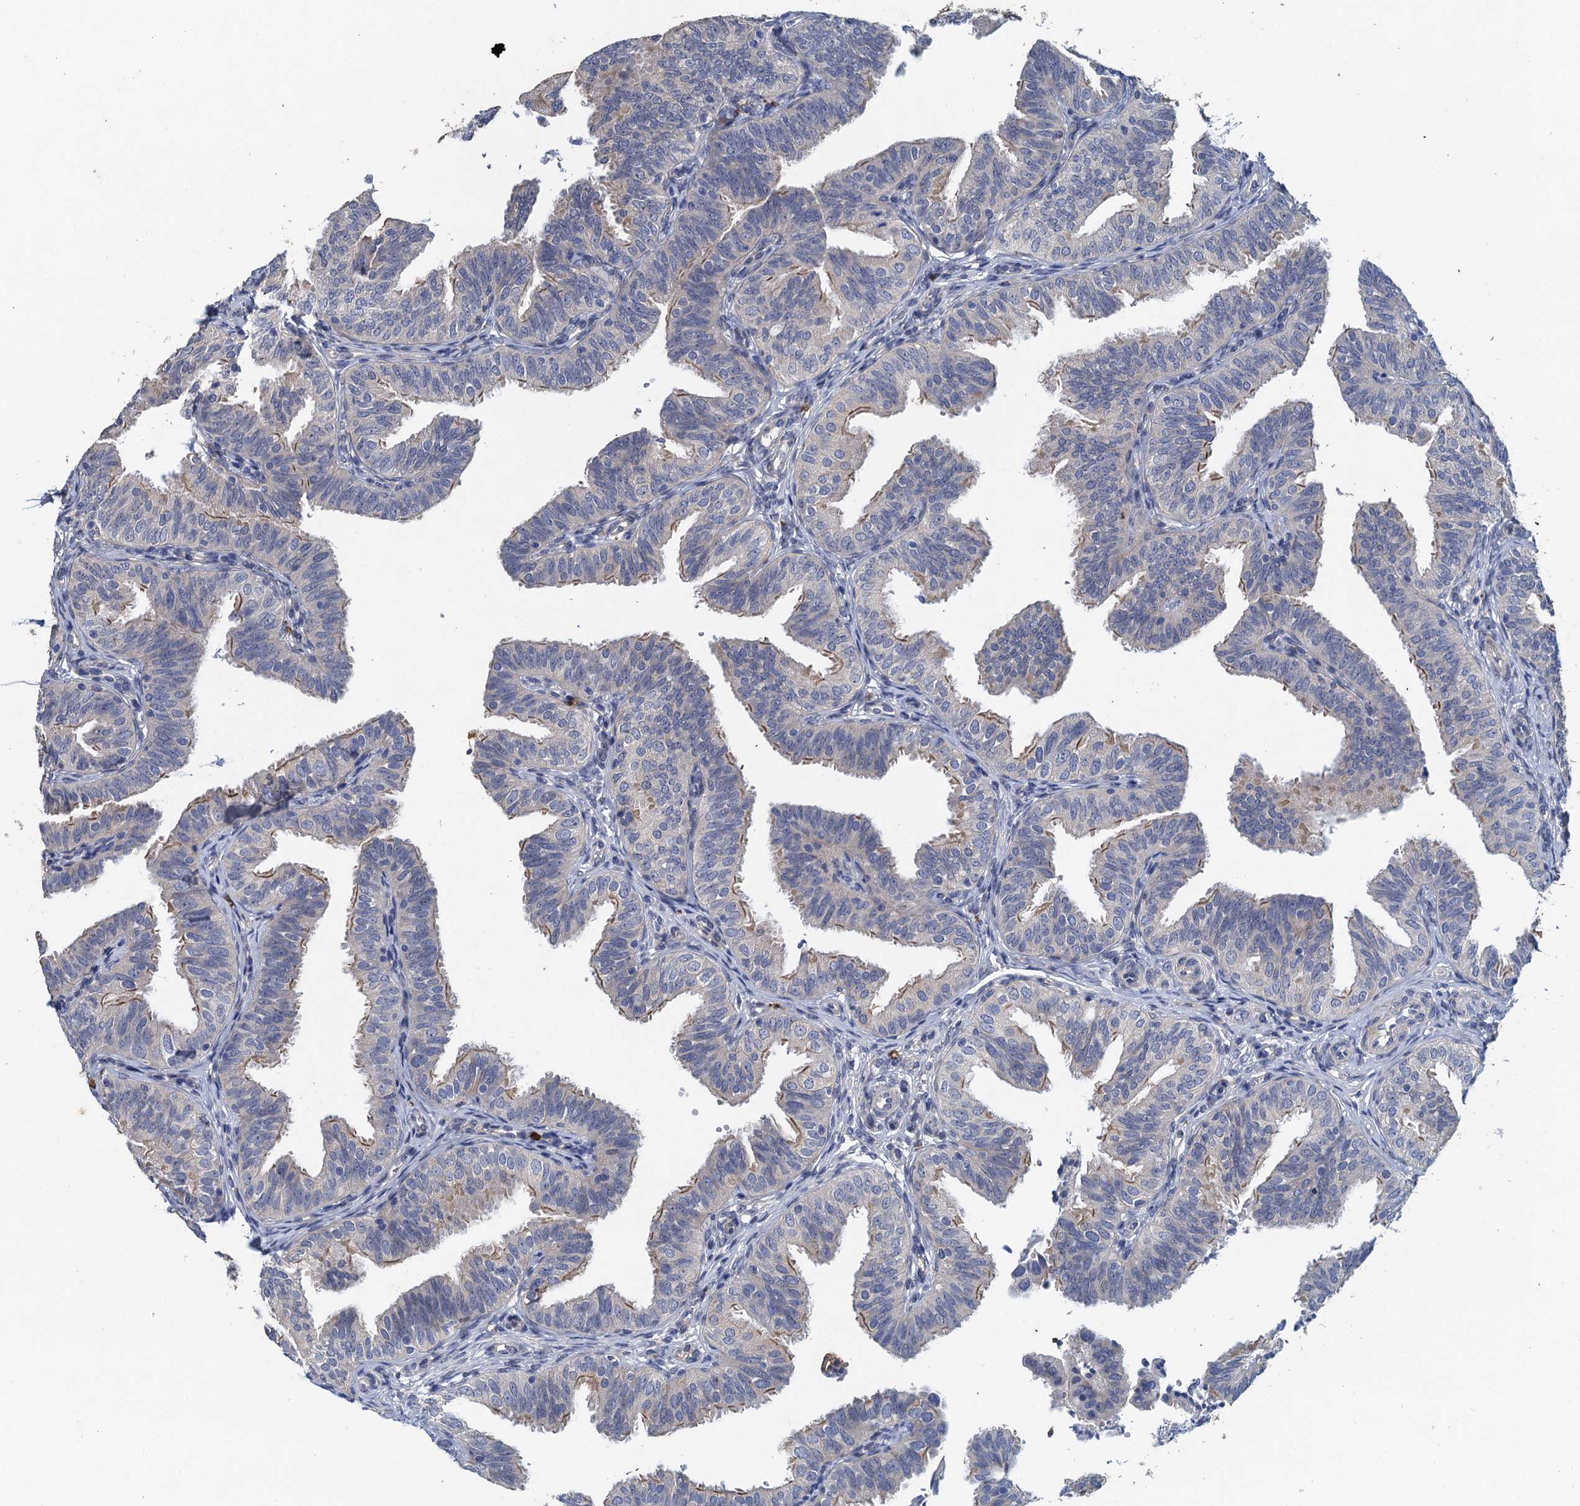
{"staining": {"intensity": "weak", "quantity": "<25%", "location": "cytoplasmic/membranous"}, "tissue": "fallopian tube", "cell_type": "Glandular cells", "image_type": "normal", "snomed": [{"axis": "morphology", "description": "Normal tissue, NOS"}, {"axis": "topography", "description": "Fallopian tube"}], "caption": "An immunohistochemistry (IHC) image of unremarkable fallopian tube is shown. There is no staining in glandular cells of fallopian tube. The staining is performed using DAB (3,3'-diaminobenzidine) brown chromogen with nuclei counter-stained in using hematoxylin.", "gene": "TPCN1", "patient": {"sex": "female", "age": 35}}